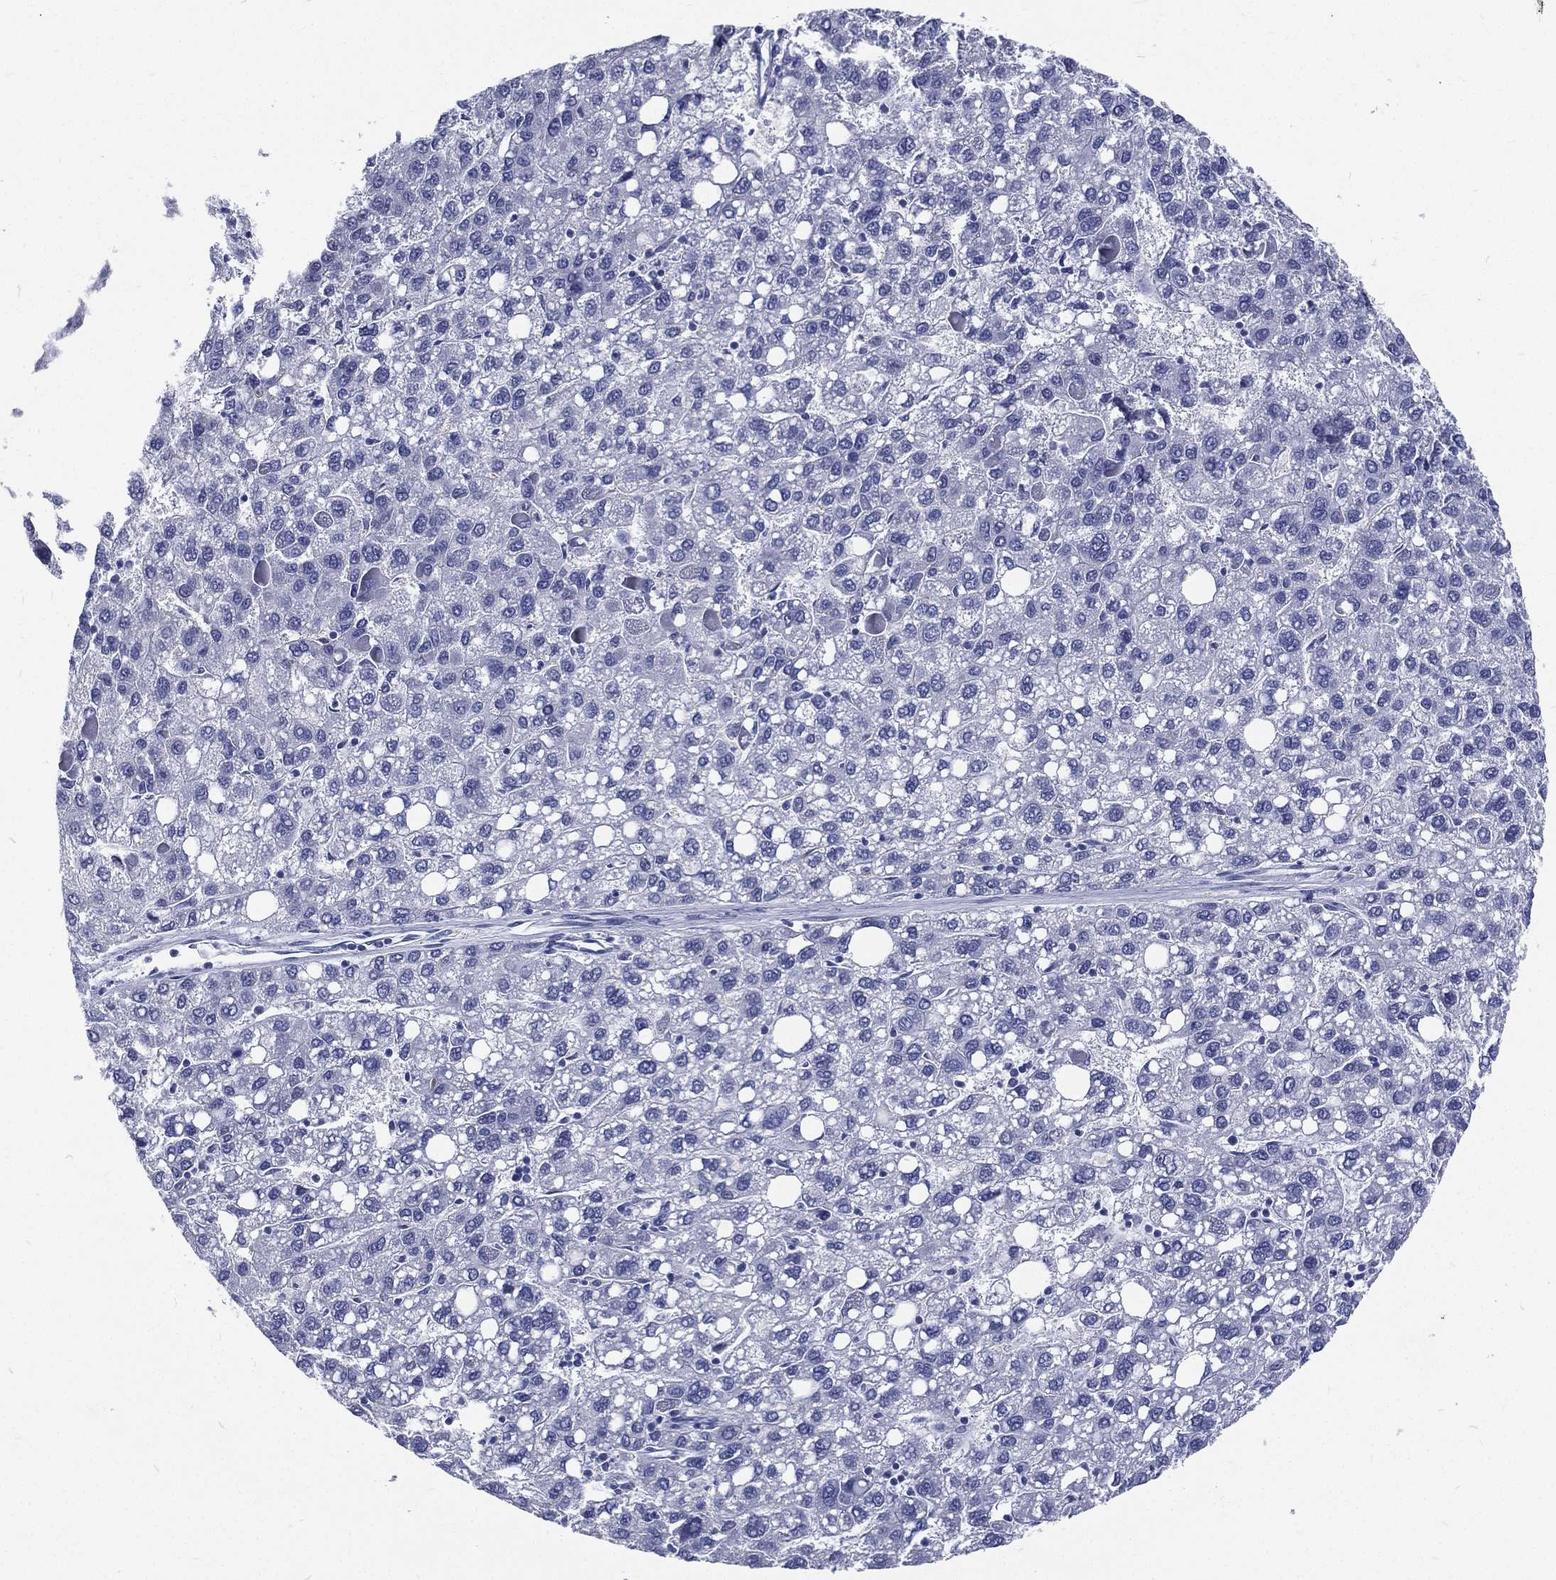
{"staining": {"intensity": "negative", "quantity": "none", "location": "none"}, "tissue": "liver cancer", "cell_type": "Tumor cells", "image_type": "cancer", "snomed": [{"axis": "morphology", "description": "Carcinoma, Hepatocellular, NOS"}, {"axis": "topography", "description": "Liver"}], "caption": "Tumor cells are negative for brown protein staining in liver cancer.", "gene": "RSPH4A", "patient": {"sex": "female", "age": 82}}